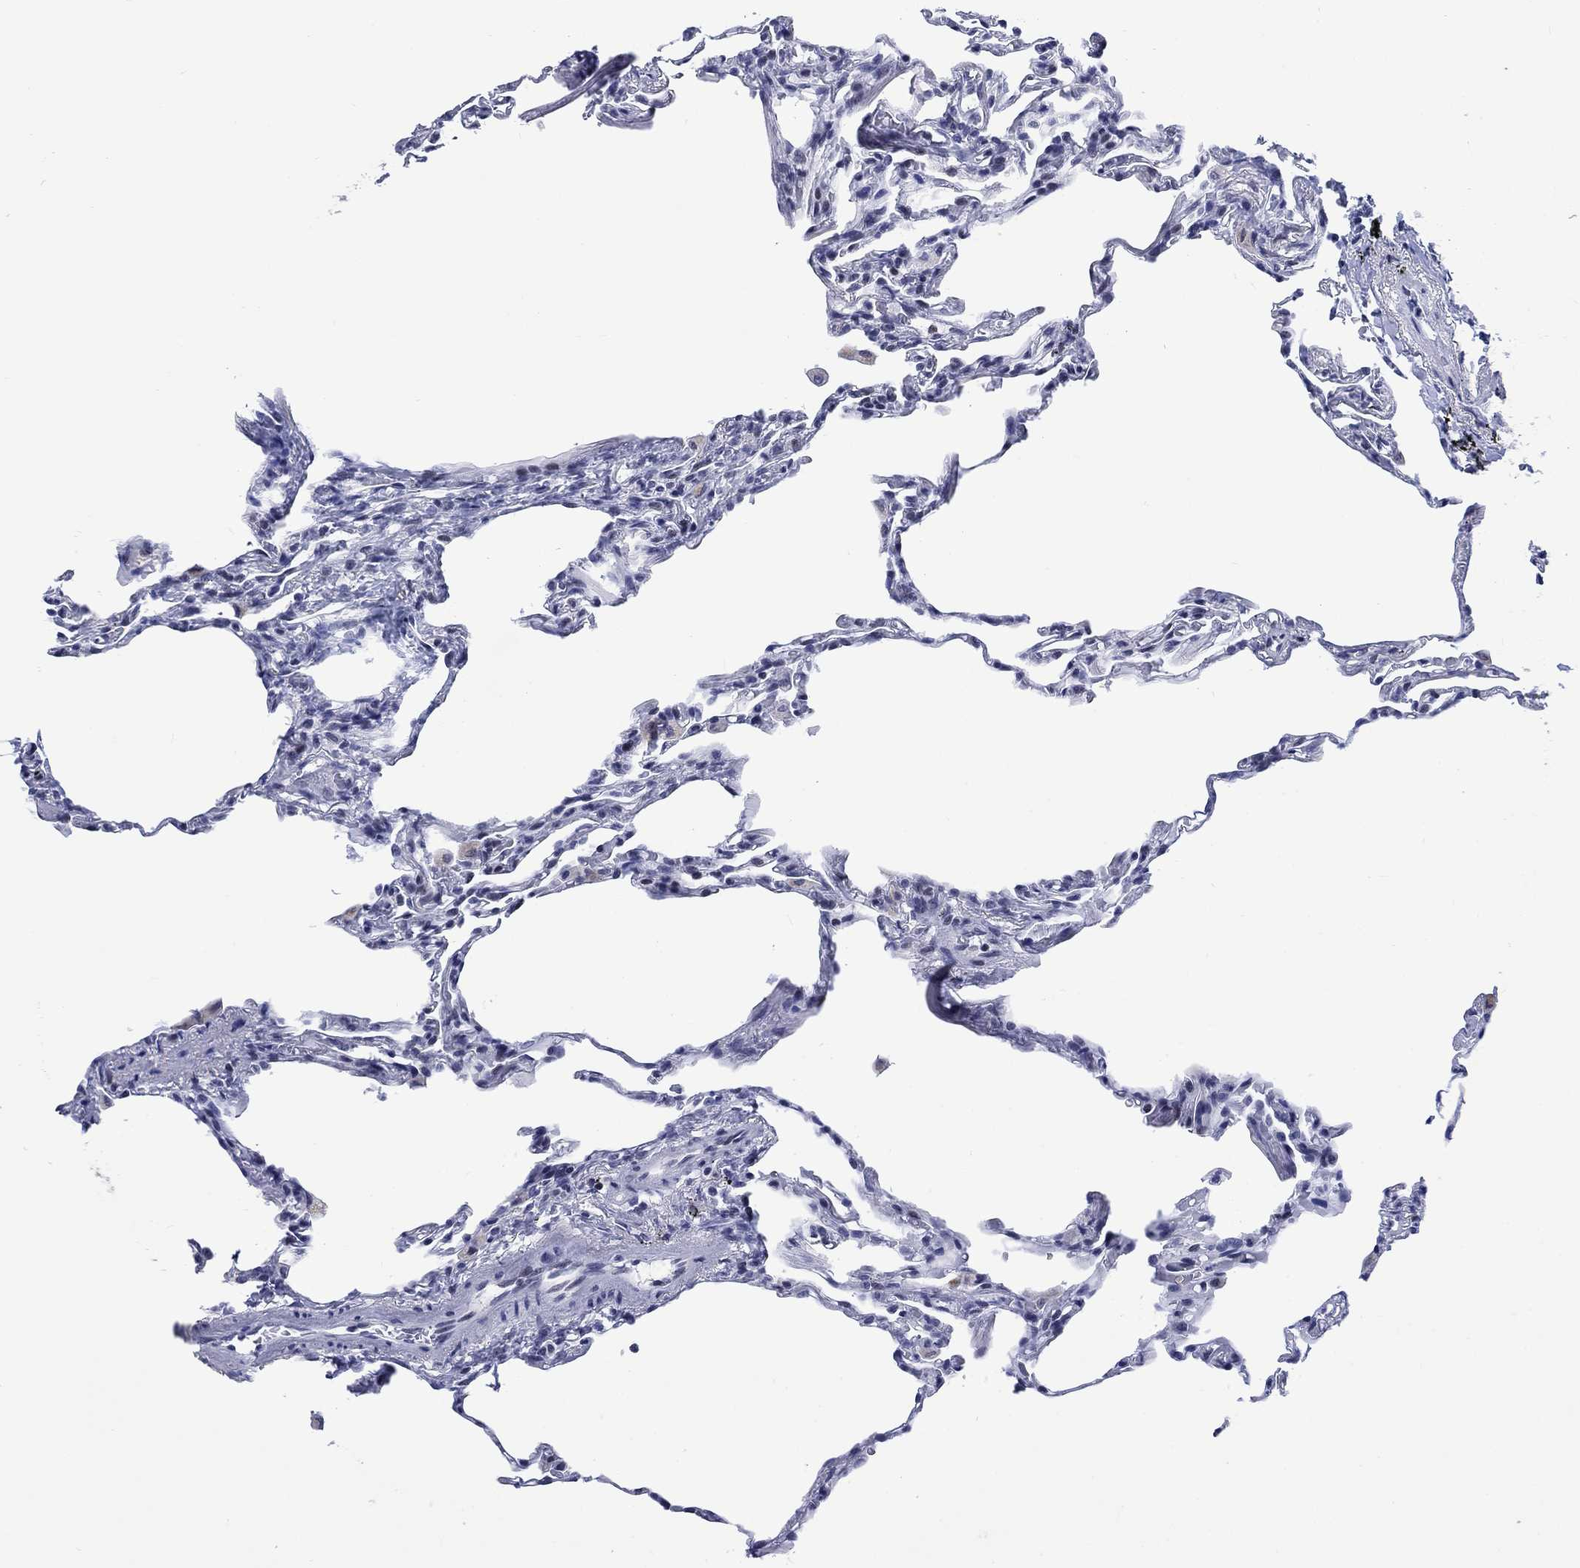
{"staining": {"intensity": "negative", "quantity": "none", "location": "none"}, "tissue": "lung", "cell_type": "Alveolar cells", "image_type": "normal", "snomed": [{"axis": "morphology", "description": "Normal tissue, NOS"}, {"axis": "topography", "description": "Lung"}], "caption": "Immunohistochemistry (IHC) micrograph of normal human lung stained for a protein (brown), which reveals no expression in alveolar cells. (DAB (3,3'-diaminobenzidine) immunohistochemistry (IHC), high magnification).", "gene": "CDCA2", "patient": {"sex": "female", "age": 57}}